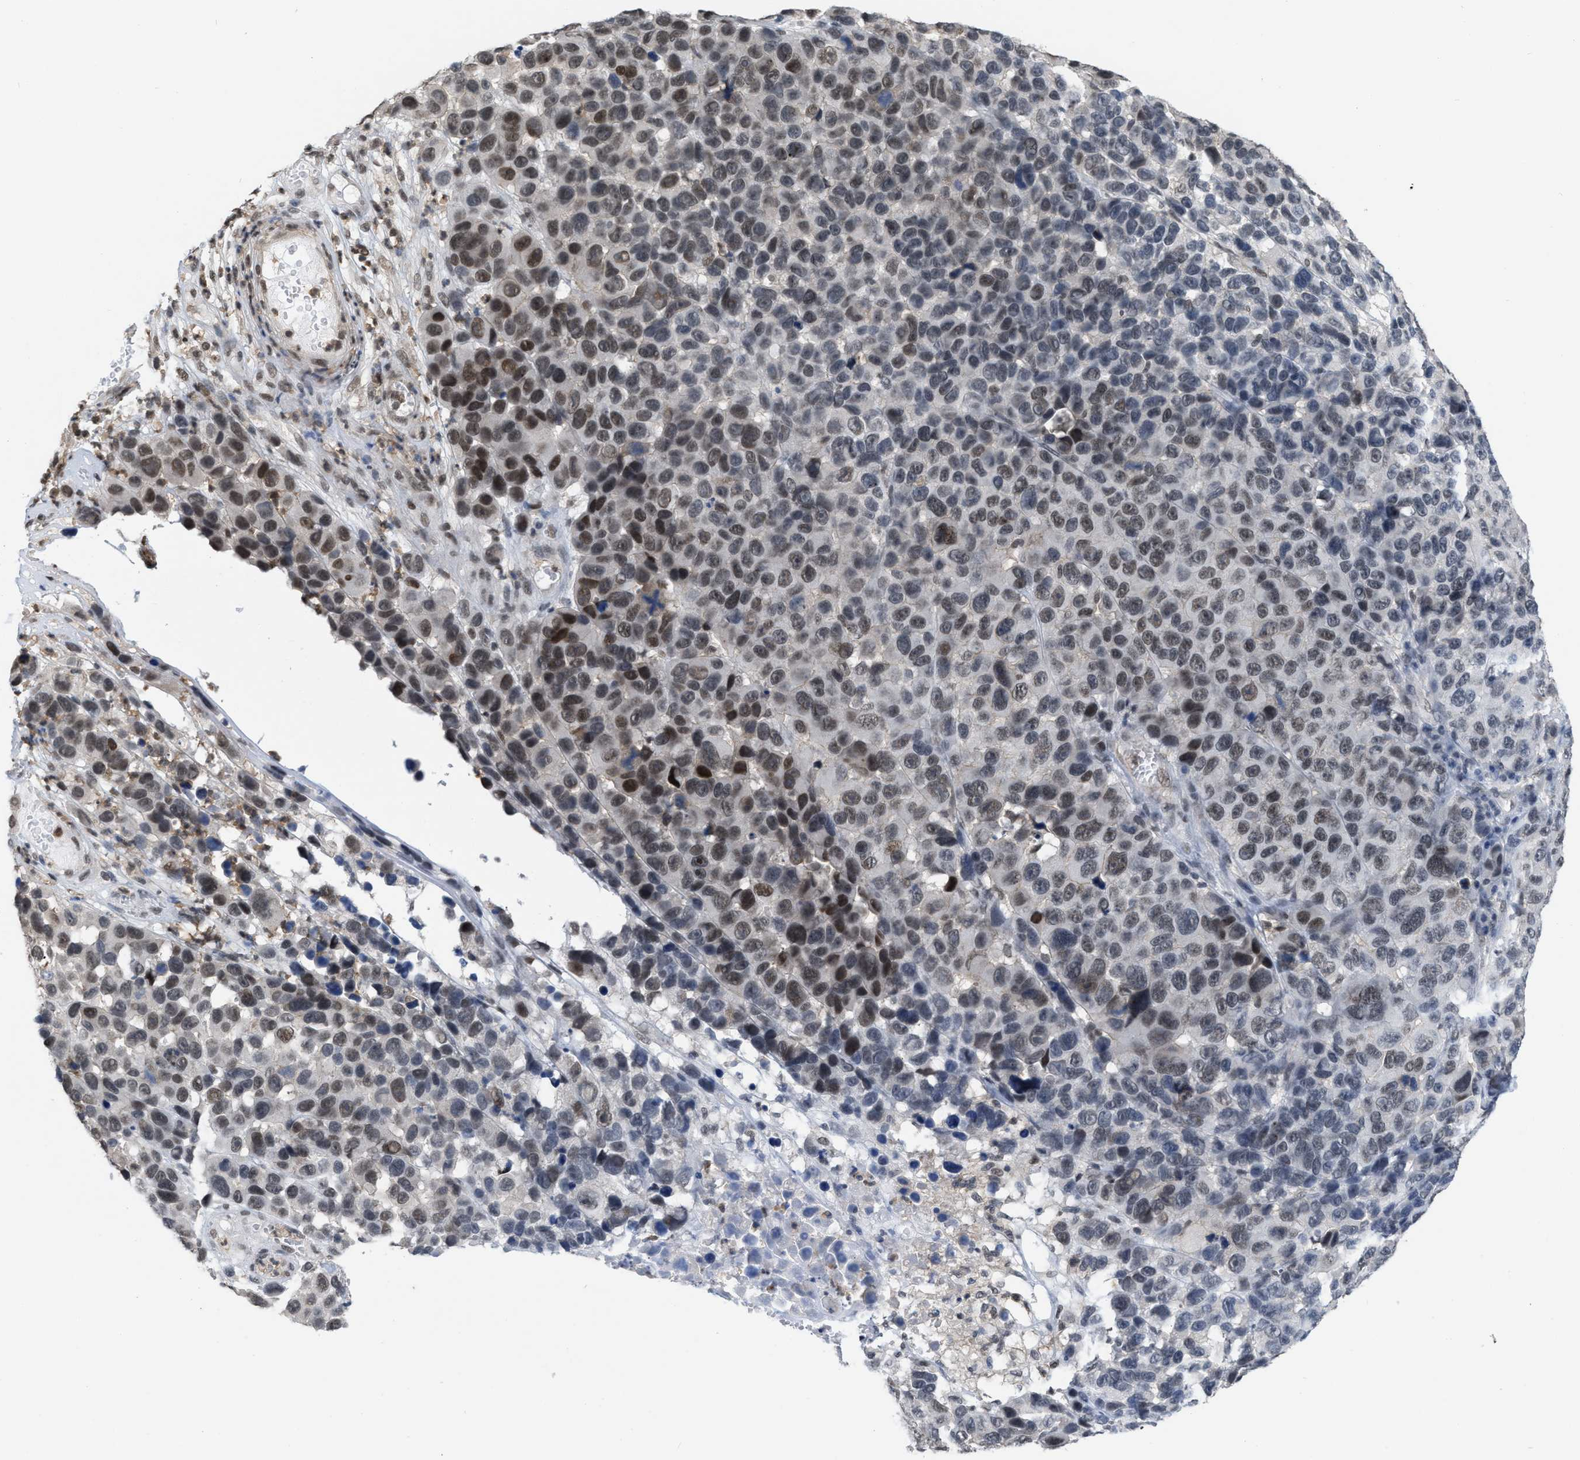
{"staining": {"intensity": "moderate", "quantity": ">75%", "location": "nuclear"}, "tissue": "melanoma", "cell_type": "Tumor cells", "image_type": "cancer", "snomed": [{"axis": "morphology", "description": "Malignant melanoma, NOS"}, {"axis": "topography", "description": "Skin"}], "caption": "There is medium levels of moderate nuclear expression in tumor cells of malignant melanoma, as demonstrated by immunohistochemical staining (brown color).", "gene": "BAIAP2L1", "patient": {"sex": "male", "age": 53}}